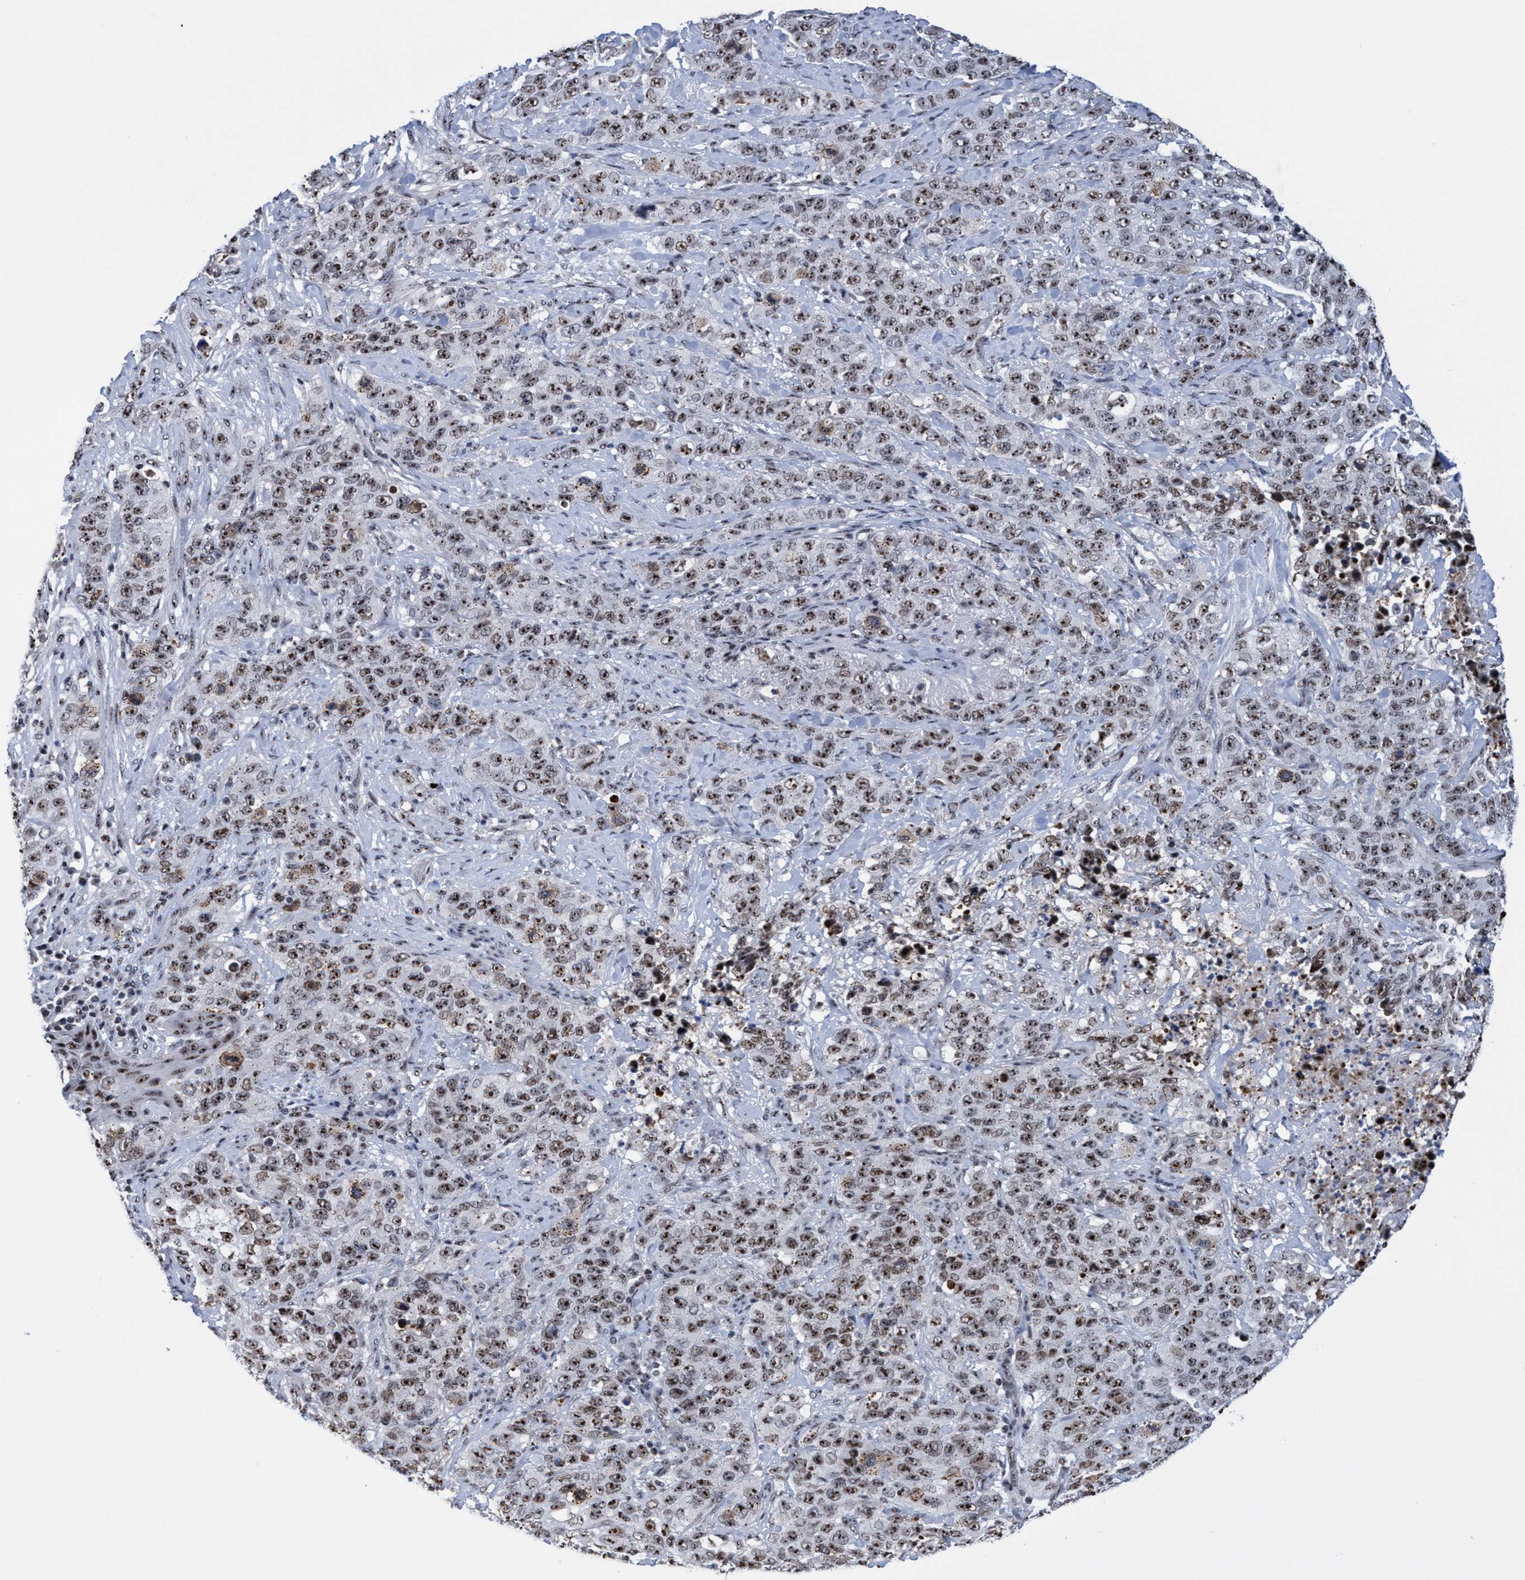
{"staining": {"intensity": "moderate", "quantity": ">75%", "location": "nuclear"}, "tissue": "stomach cancer", "cell_type": "Tumor cells", "image_type": "cancer", "snomed": [{"axis": "morphology", "description": "Adenocarcinoma, NOS"}, {"axis": "topography", "description": "Stomach"}], "caption": "Immunohistochemistry (IHC) (DAB) staining of adenocarcinoma (stomach) exhibits moderate nuclear protein expression in approximately >75% of tumor cells. Immunohistochemistry stains the protein of interest in brown and the nuclei are stained blue.", "gene": "EFCAB10", "patient": {"sex": "male", "age": 48}}